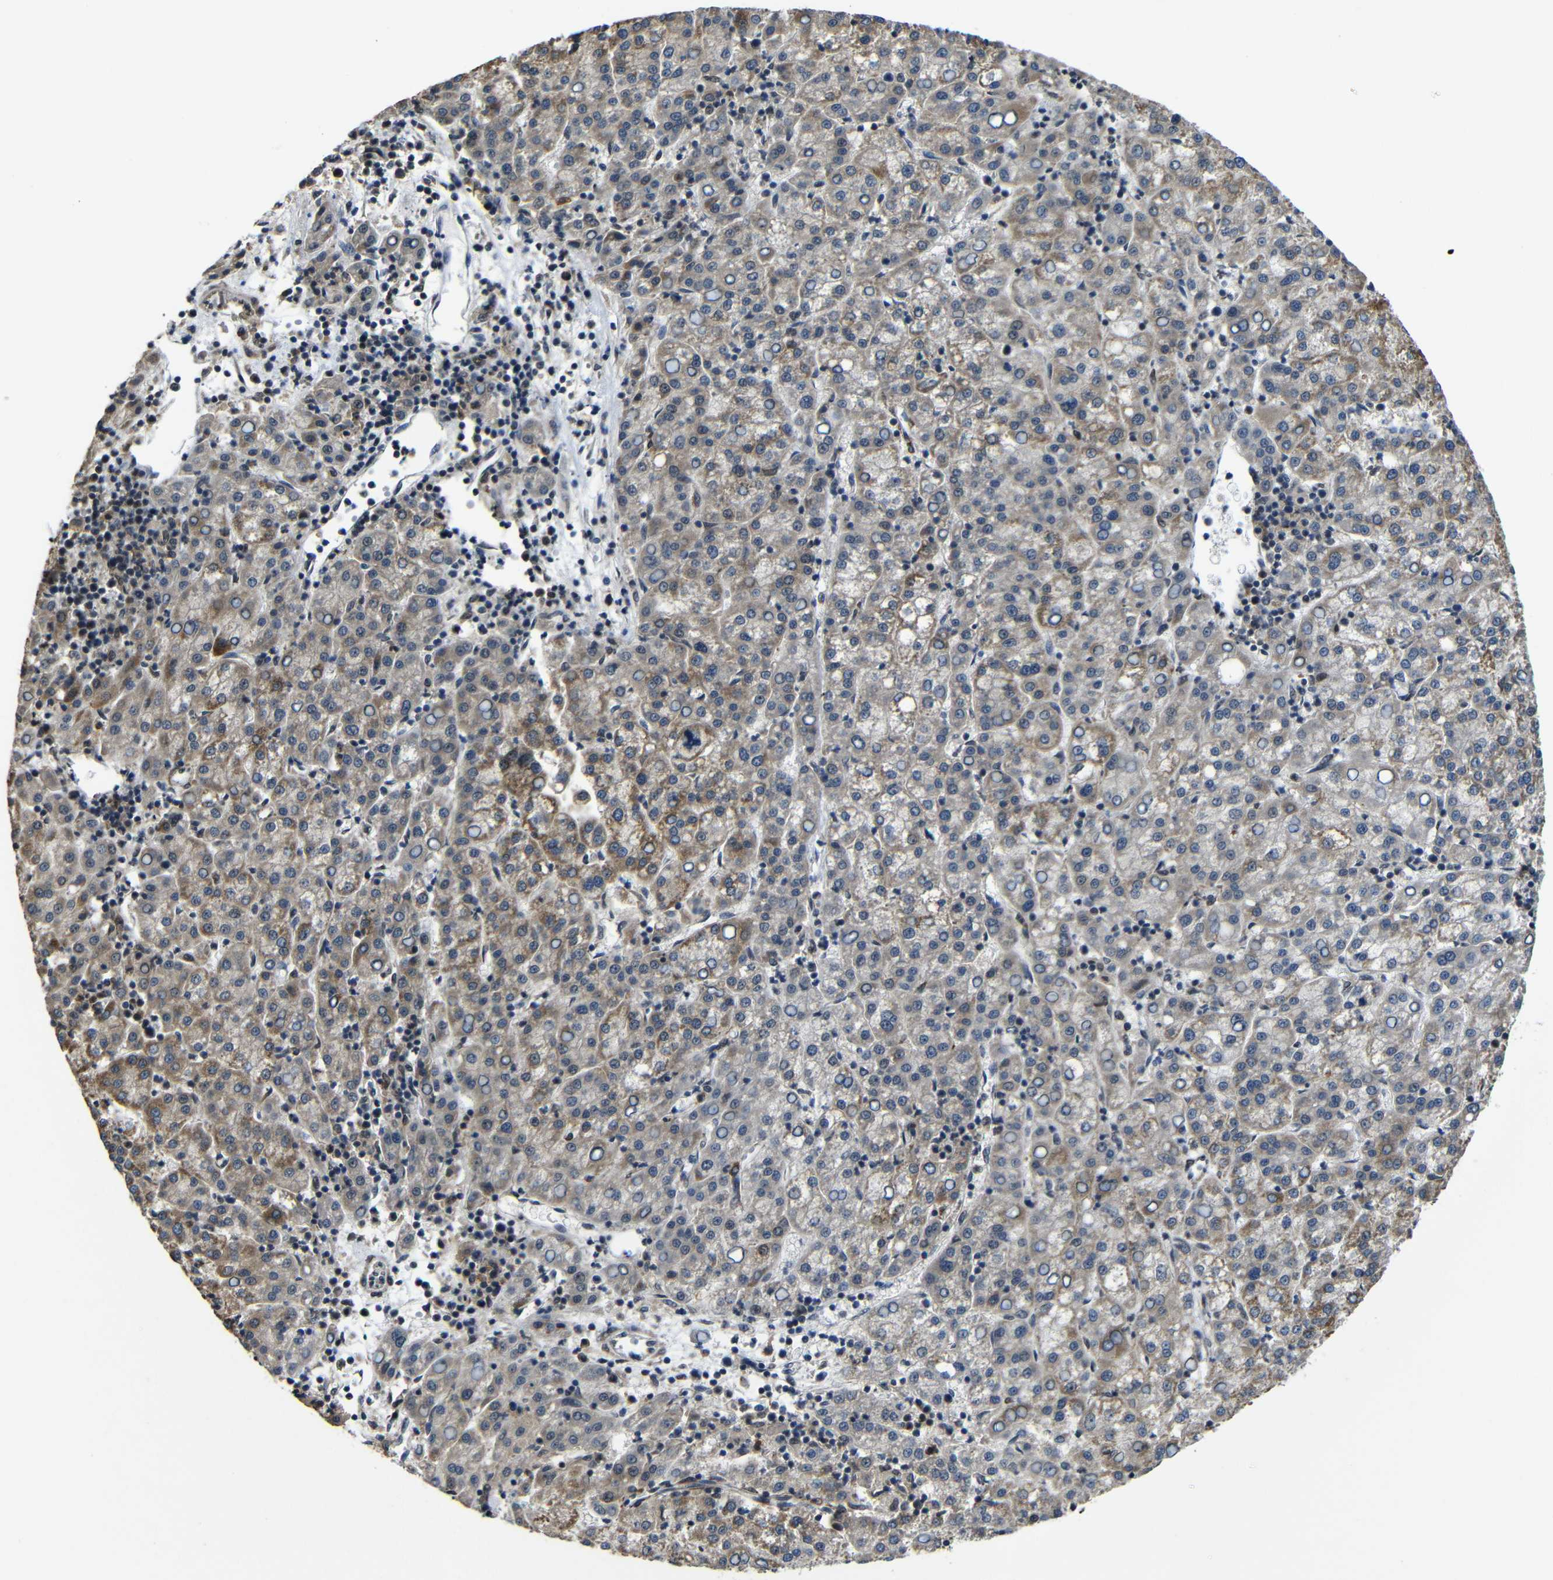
{"staining": {"intensity": "moderate", "quantity": "25%-75%", "location": "cytoplasmic/membranous"}, "tissue": "liver cancer", "cell_type": "Tumor cells", "image_type": "cancer", "snomed": [{"axis": "morphology", "description": "Carcinoma, Hepatocellular, NOS"}, {"axis": "topography", "description": "Liver"}], "caption": "Human hepatocellular carcinoma (liver) stained with a protein marker exhibits moderate staining in tumor cells.", "gene": "FAM172A", "patient": {"sex": "female", "age": 58}}